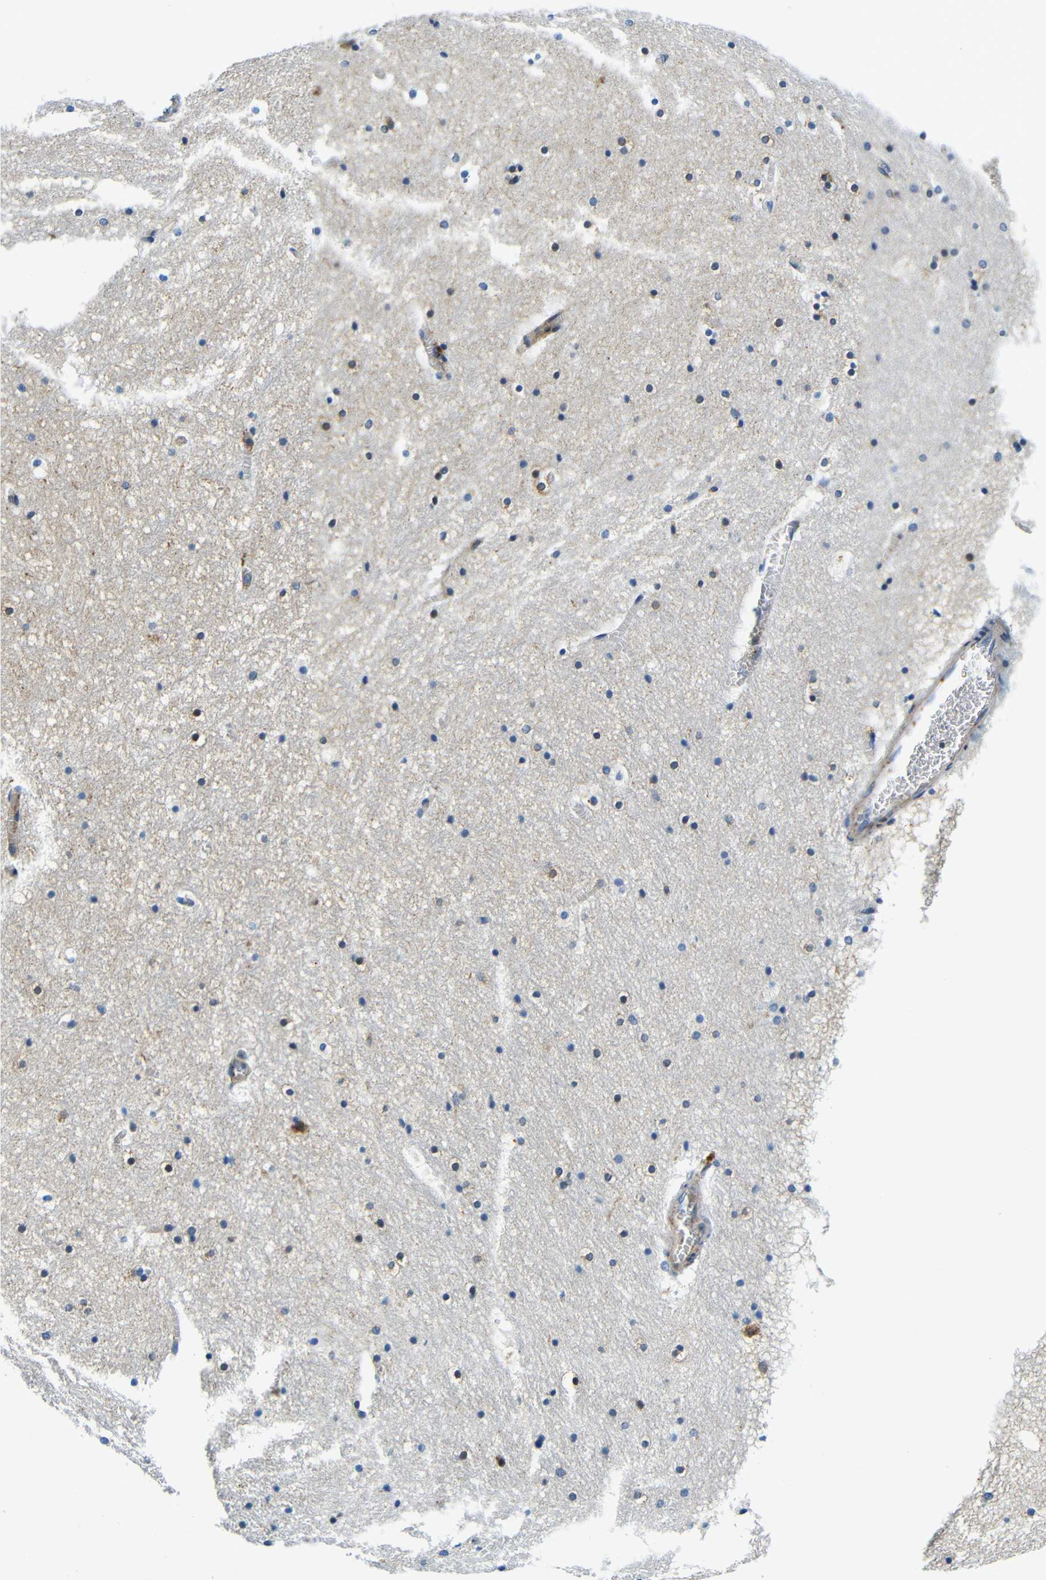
{"staining": {"intensity": "negative", "quantity": "none", "location": "none"}, "tissue": "hippocampus", "cell_type": "Glial cells", "image_type": "normal", "snomed": [{"axis": "morphology", "description": "Normal tissue, NOS"}, {"axis": "topography", "description": "Hippocampus"}], "caption": "Hippocampus was stained to show a protein in brown. There is no significant expression in glial cells. The staining is performed using DAB brown chromogen with nuclei counter-stained in using hematoxylin.", "gene": "USO1", "patient": {"sex": "male", "age": 45}}